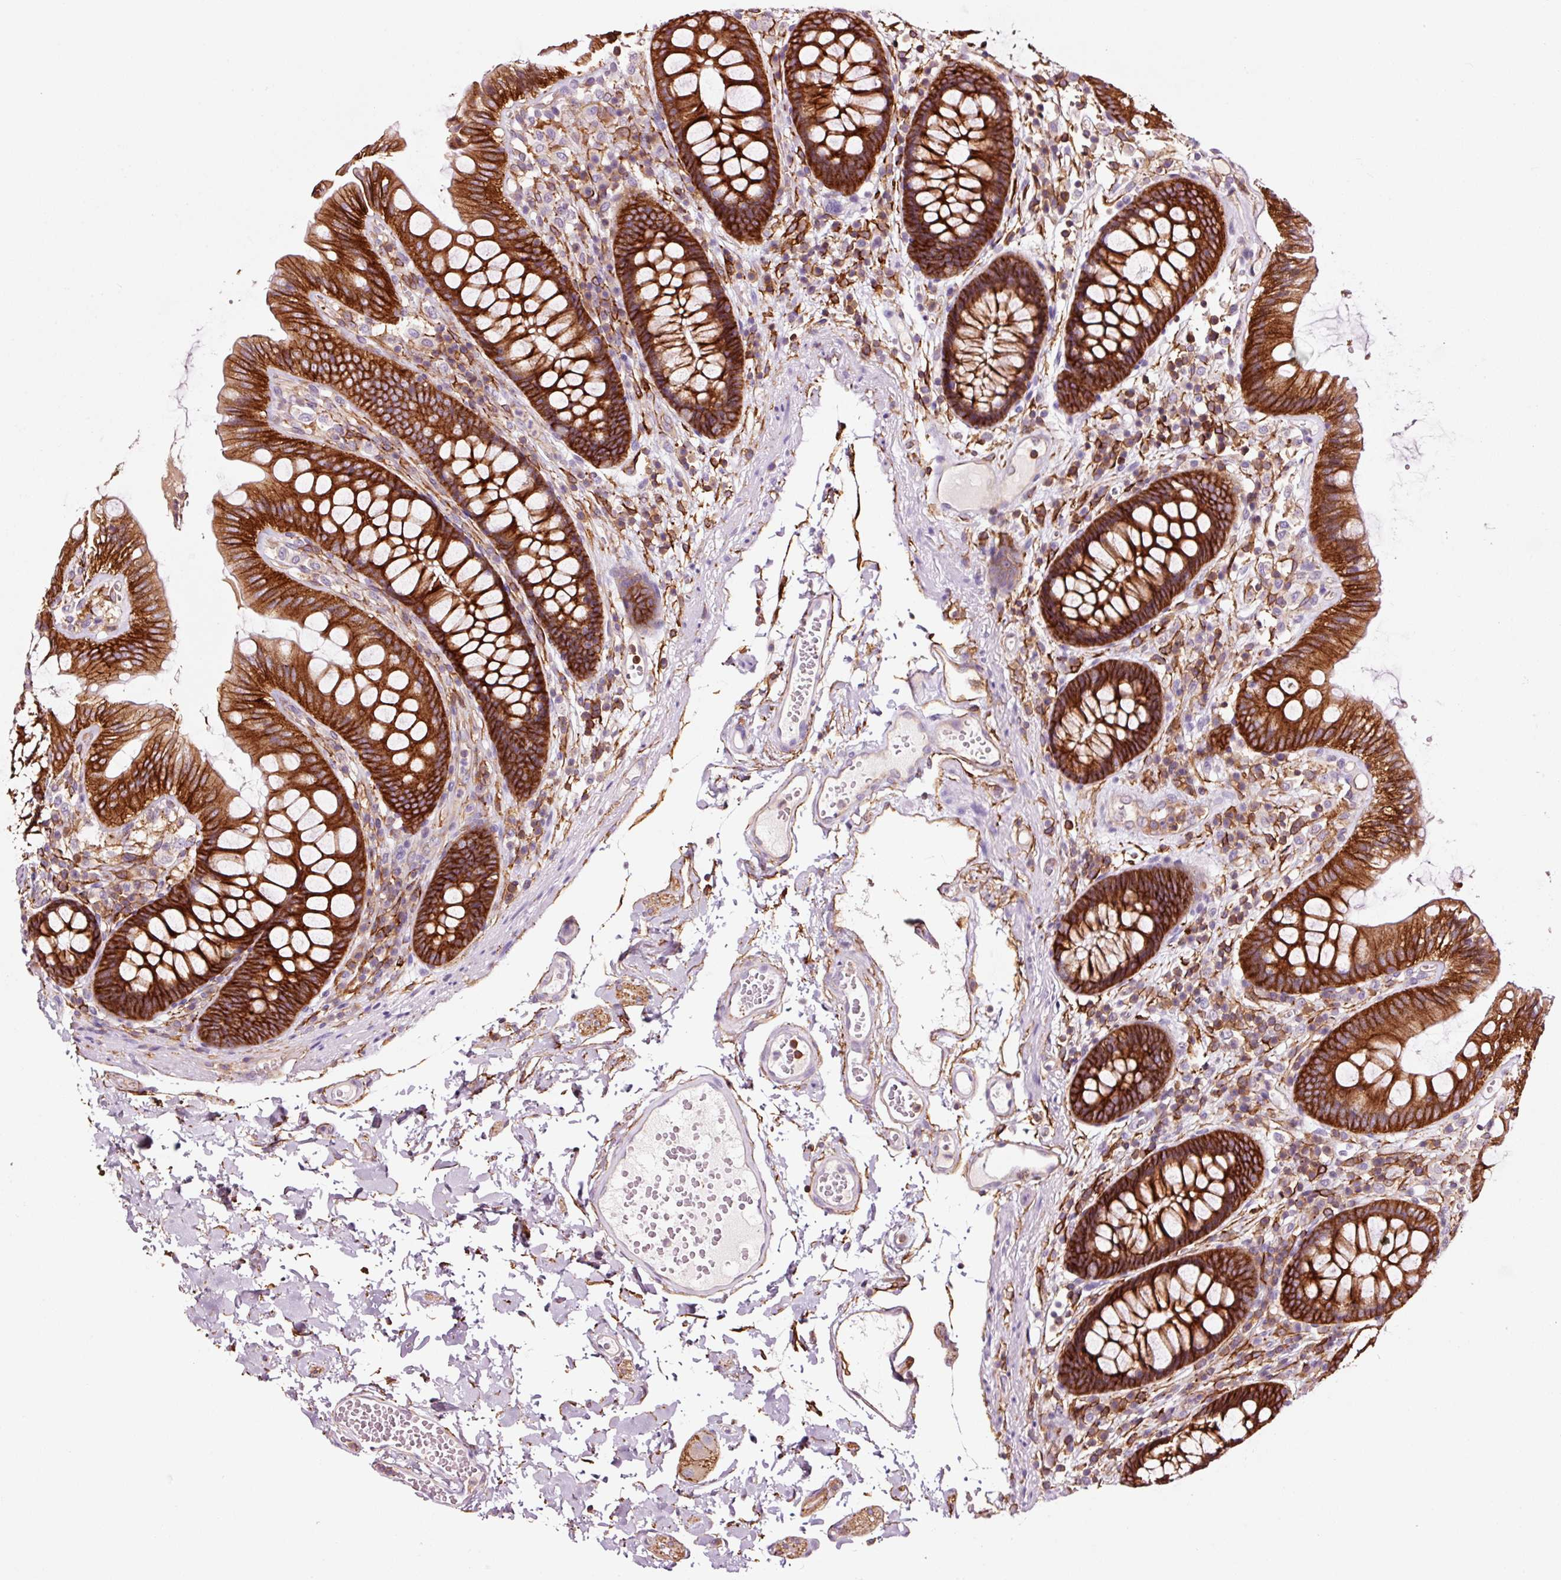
{"staining": {"intensity": "moderate", "quantity": "<25%", "location": "cytoplasmic/membranous"}, "tissue": "colon", "cell_type": "Endothelial cells", "image_type": "normal", "snomed": [{"axis": "morphology", "description": "Normal tissue, NOS"}, {"axis": "topography", "description": "Colon"}], "caption": "IHC staining of normal colon, which displays low levels of moderate cytoplasmic/membranous positivity in approximately <25% of endothelial cells indicating moderate cytoplasmic/membranous protein positivity. The staining was performed using DAB (3,3'-diaminobenzidine) (brown) for protein detection and nuclei were counterstained in hematoxylin (blue).", "gene": "ADD3", "patient": {"sex": "male", "age": 84}}